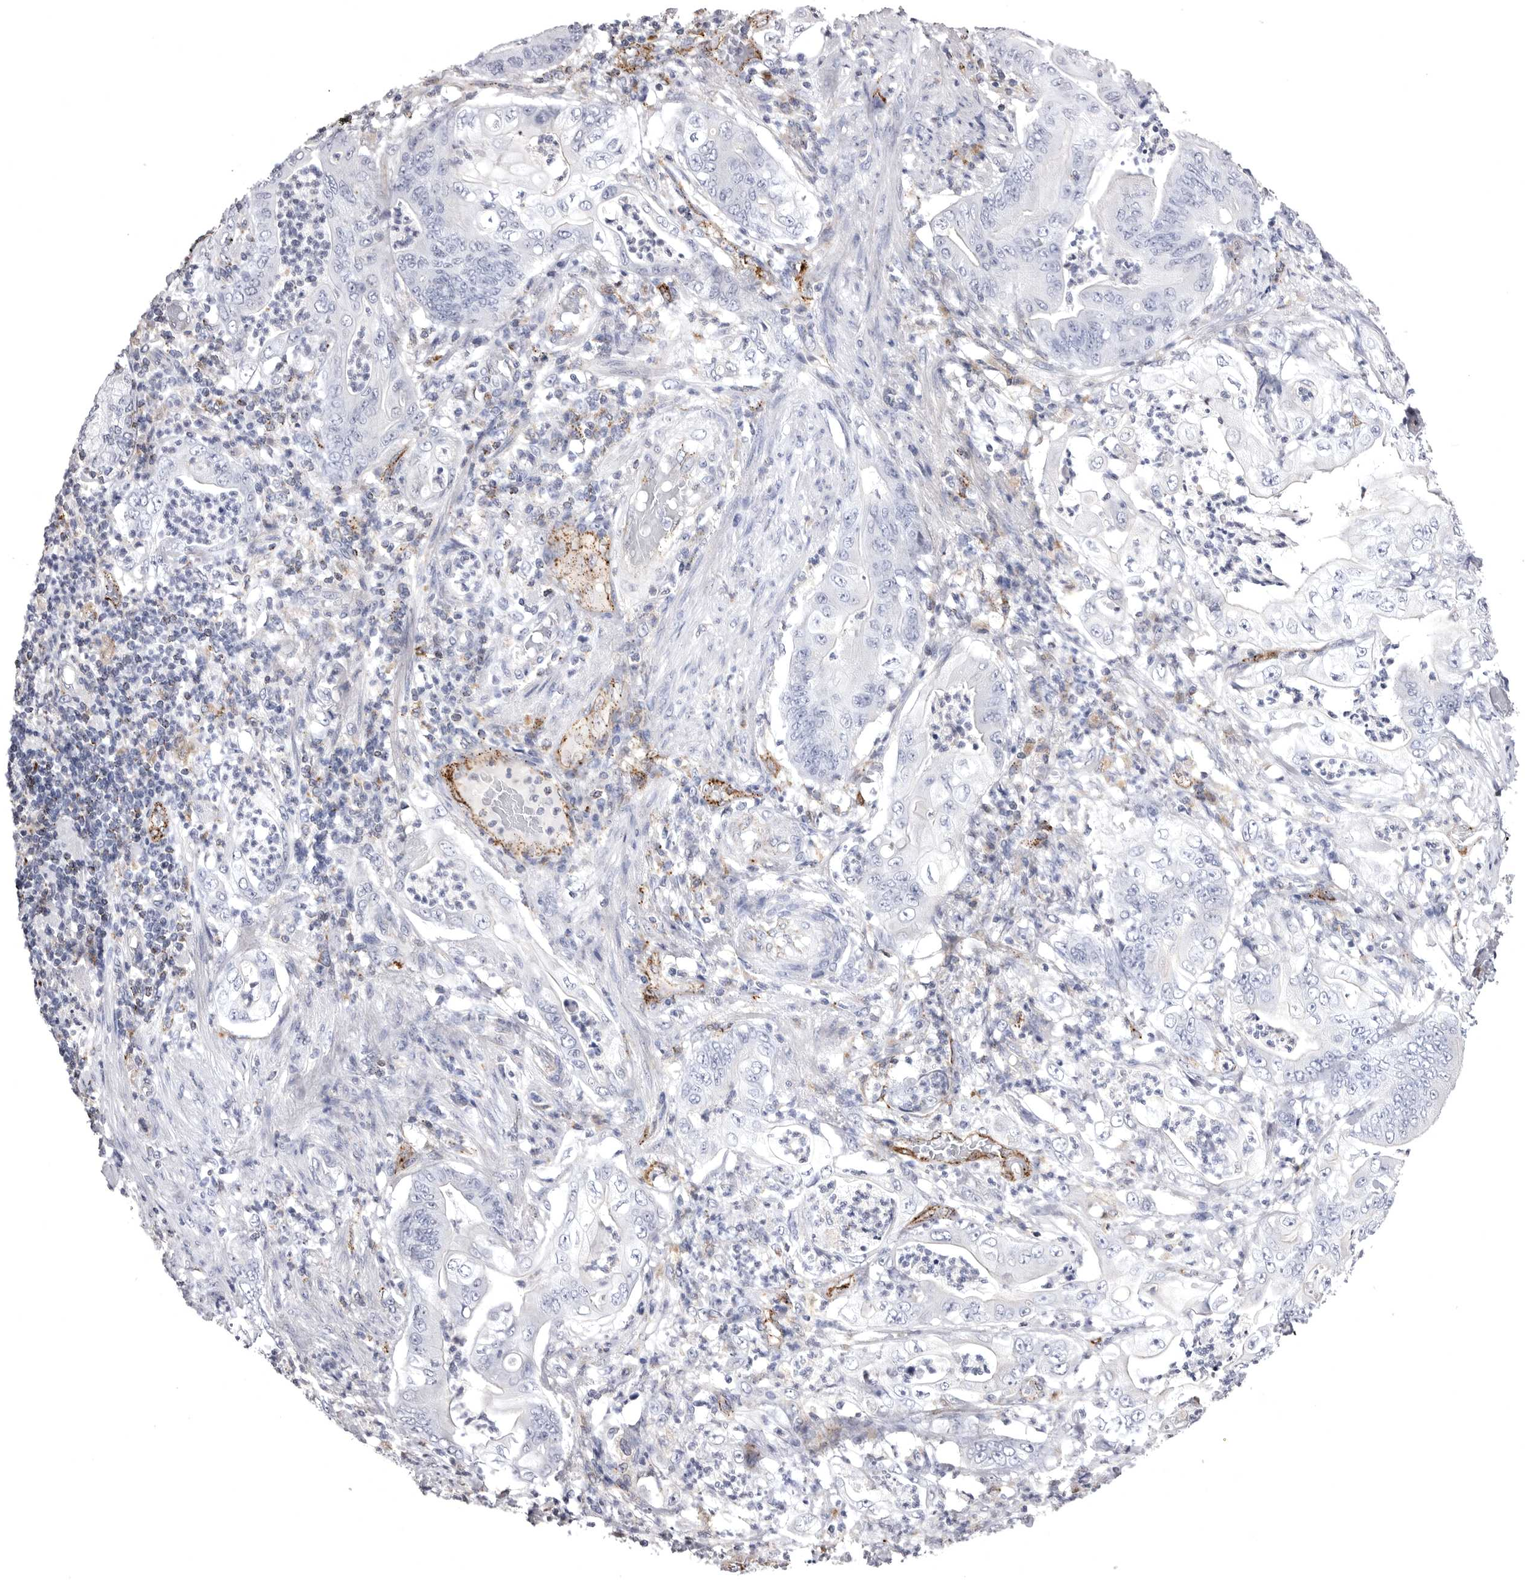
{"staining": {"intensity": "negative", "quantity": "none", "location": "none"}, "tissue": "stomach cancer", "cell_type": "Tumor cells", "image_type": "cancer", "snomed": [{"axis": "morphology", "description": "Adenocarcinoma, NOS"}, {"axis": "topography", "description": "Stomach"}], "caption": "Human stomach cancer (adenocarcinoma) stained for a protein using IHC demonstrates no expression in tumor cells.", "gene": "PSPN", "patient": {"sex": "female", "age": 73}}